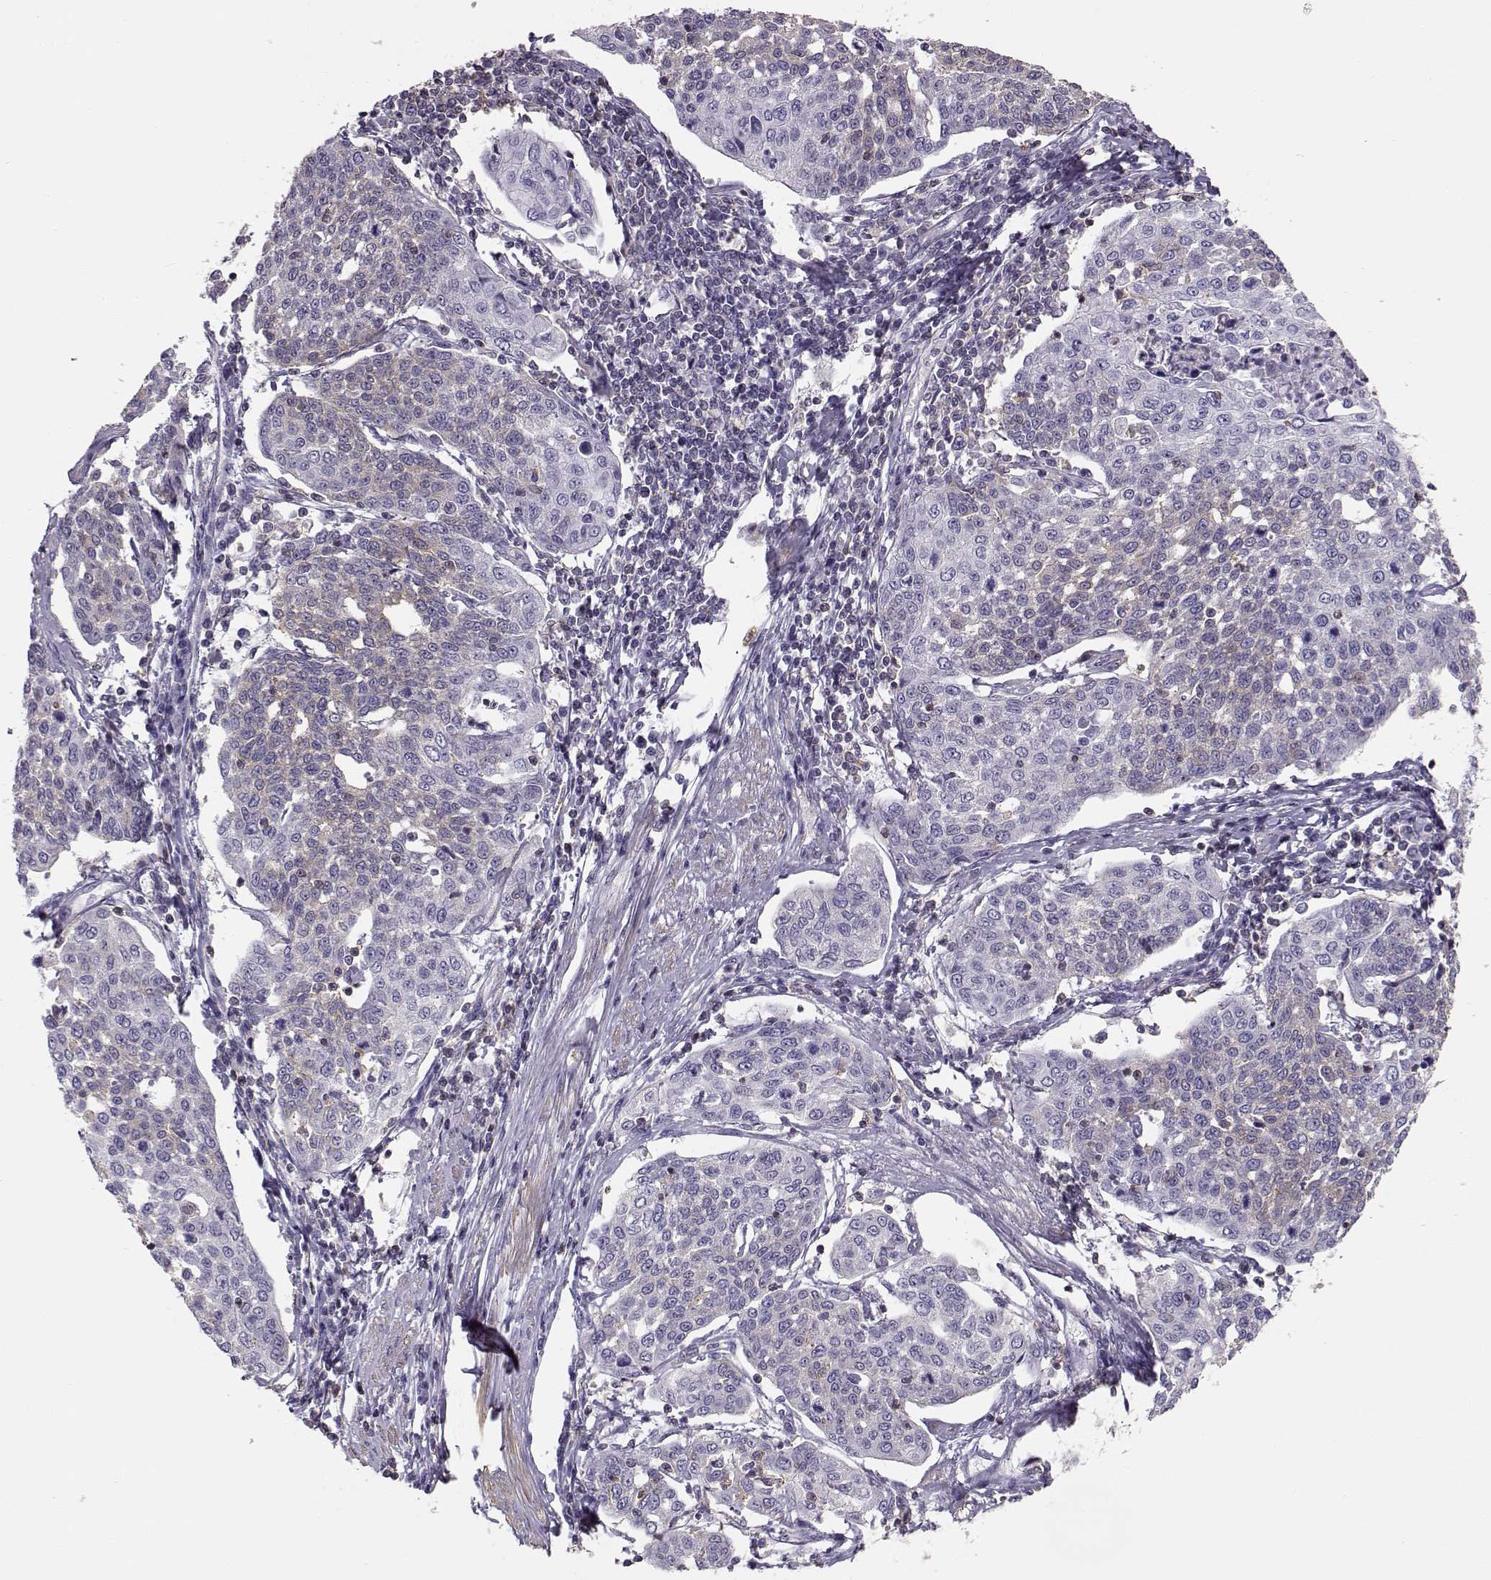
{"staining": {"intensity": "negative", "quantity": "none", "location": "none"}, "tissue": "cervical cancer", "cell_type": "Tumor cells", "image_type": "cancer", "snomed": [{"axis": "morphology", "description": "Squamous cell carcinoma, NOS"}, {"axis": "topography", "description": "Cervix"}], "caption": "This is a histopathology image of immunohistochemistry staining of squamous cell carcinoma (cervical), which shows no expression in tumor cells. (DAB immunohistochemistry (IHC), high magnification).", "gene": "DAPL1", "patient": {"sex": "female", "age": 34}}